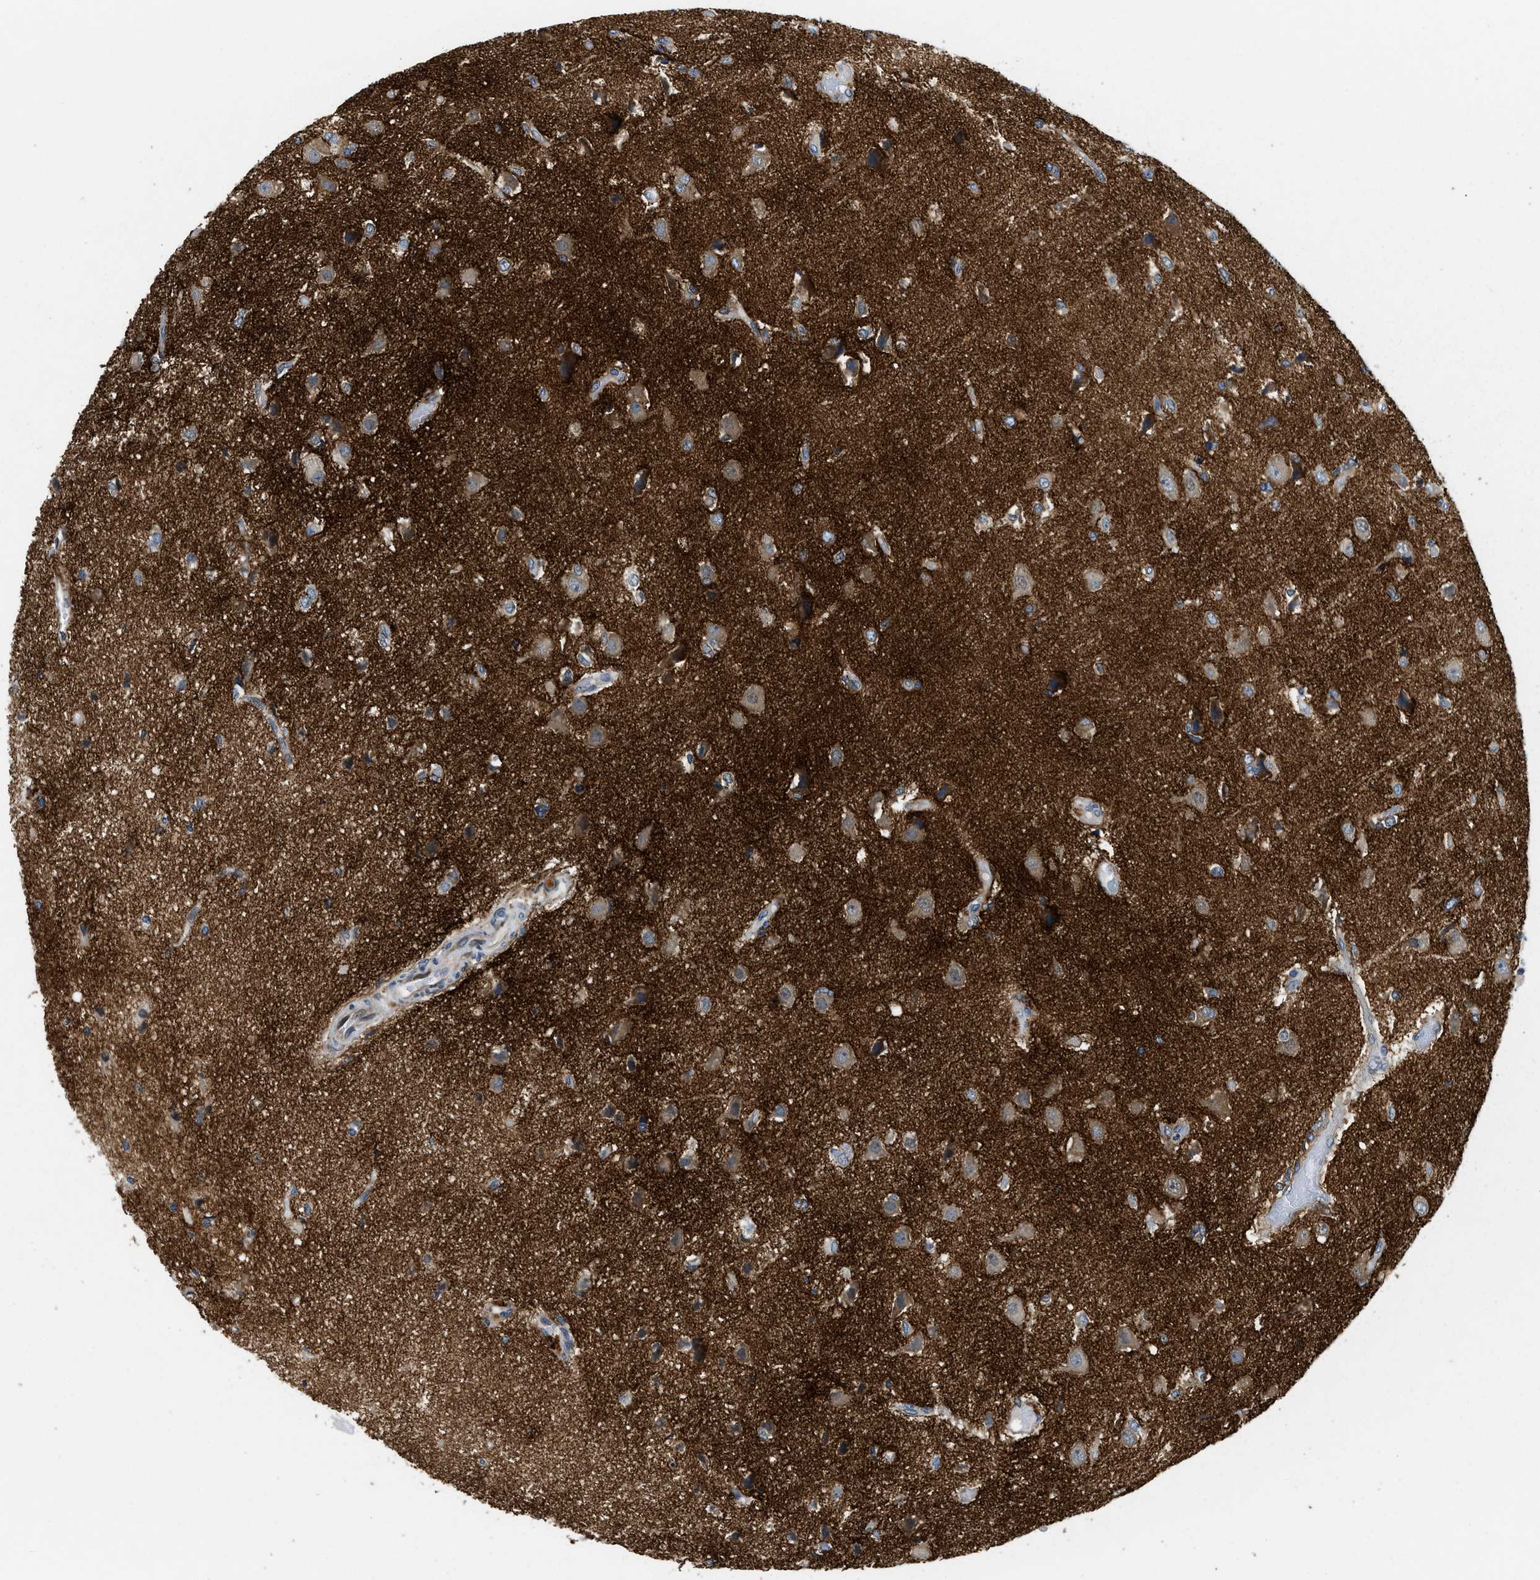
{"staining": {"intensity": "moderate", "quantity": ">75%", "location": "cytoplasmic/membranous"}, "tissue": "glioma", "cell_type": "Tumor cells", "image_type": "cancer", "snomed": [{"axis": "morphology", "description": "Glioma, malignant, High grade"}, {"axis": "topography", "description": "Brain"}], "caption": "The photomicrograph demonstrates a brown stain indicating the presence of a protein in the cytoplasmic/membranous of tumor cells in glioma.", "gene": "IKBKE", "patient": {"sex": "female", "age": 59}}